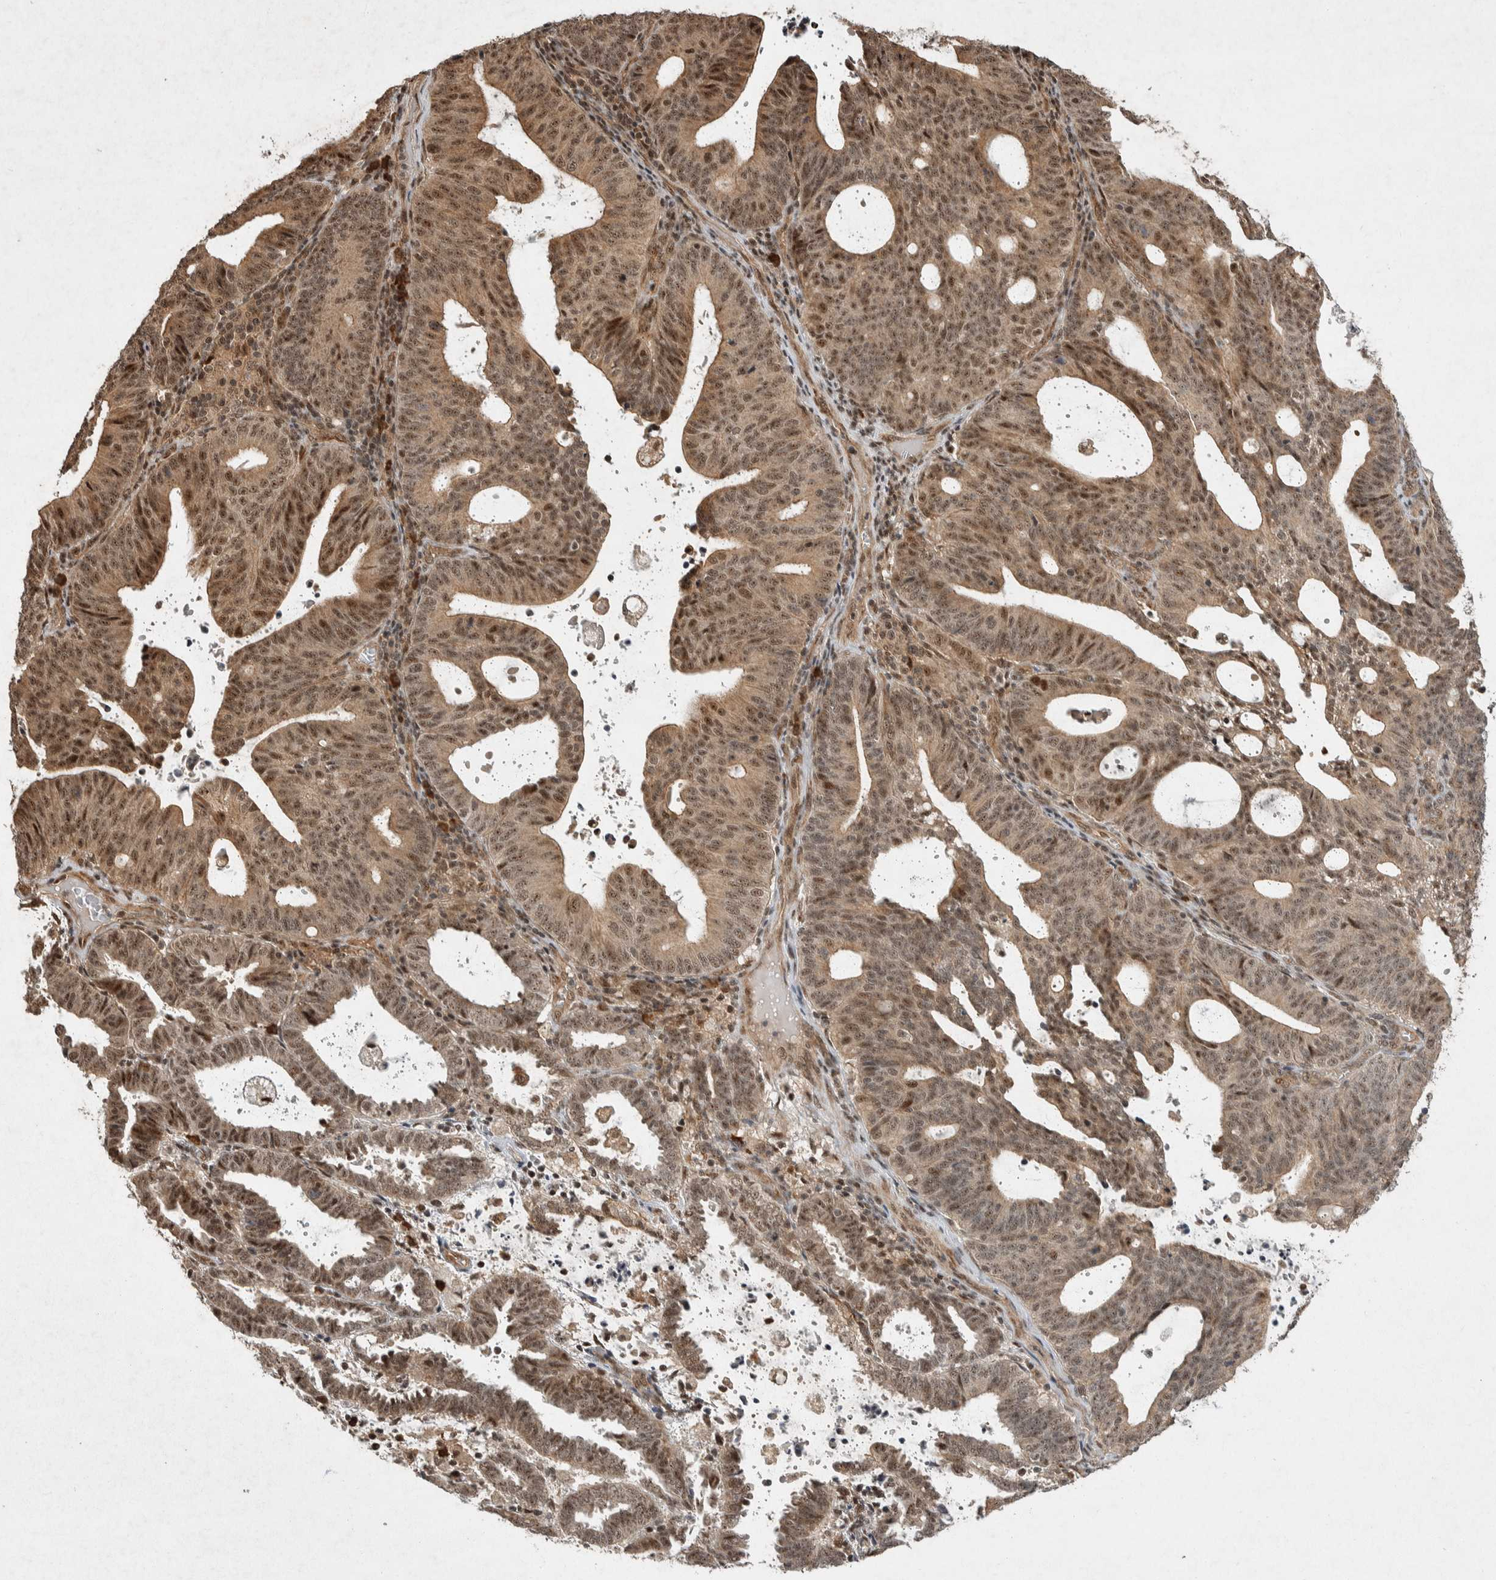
{"staining": {"intensity": "moderate", "quantity": ">75%", "location": "cytoplasmic/membranous,nuclear"}, "tissue": "endometrial cancer", "cell_type": "Tumor cells", "image_type": "cancer", "snomed": [{"axis": "morphology", "description": "Adenocarcinoma, NOS"}, {"axis": "topography", "description": "Uterus"}], "caption": "A histopathology image of human endometrial cancer stained for a protein shows moderate cytoplasmic/membranous and nuclear brown staining in tumor cells. (DAB (3,3'-diaminobenzidine) IHC with brightfield microscopy, high magnification).", "gene": "TOR1B", "patient": {"sex": "female", "age": 83}}